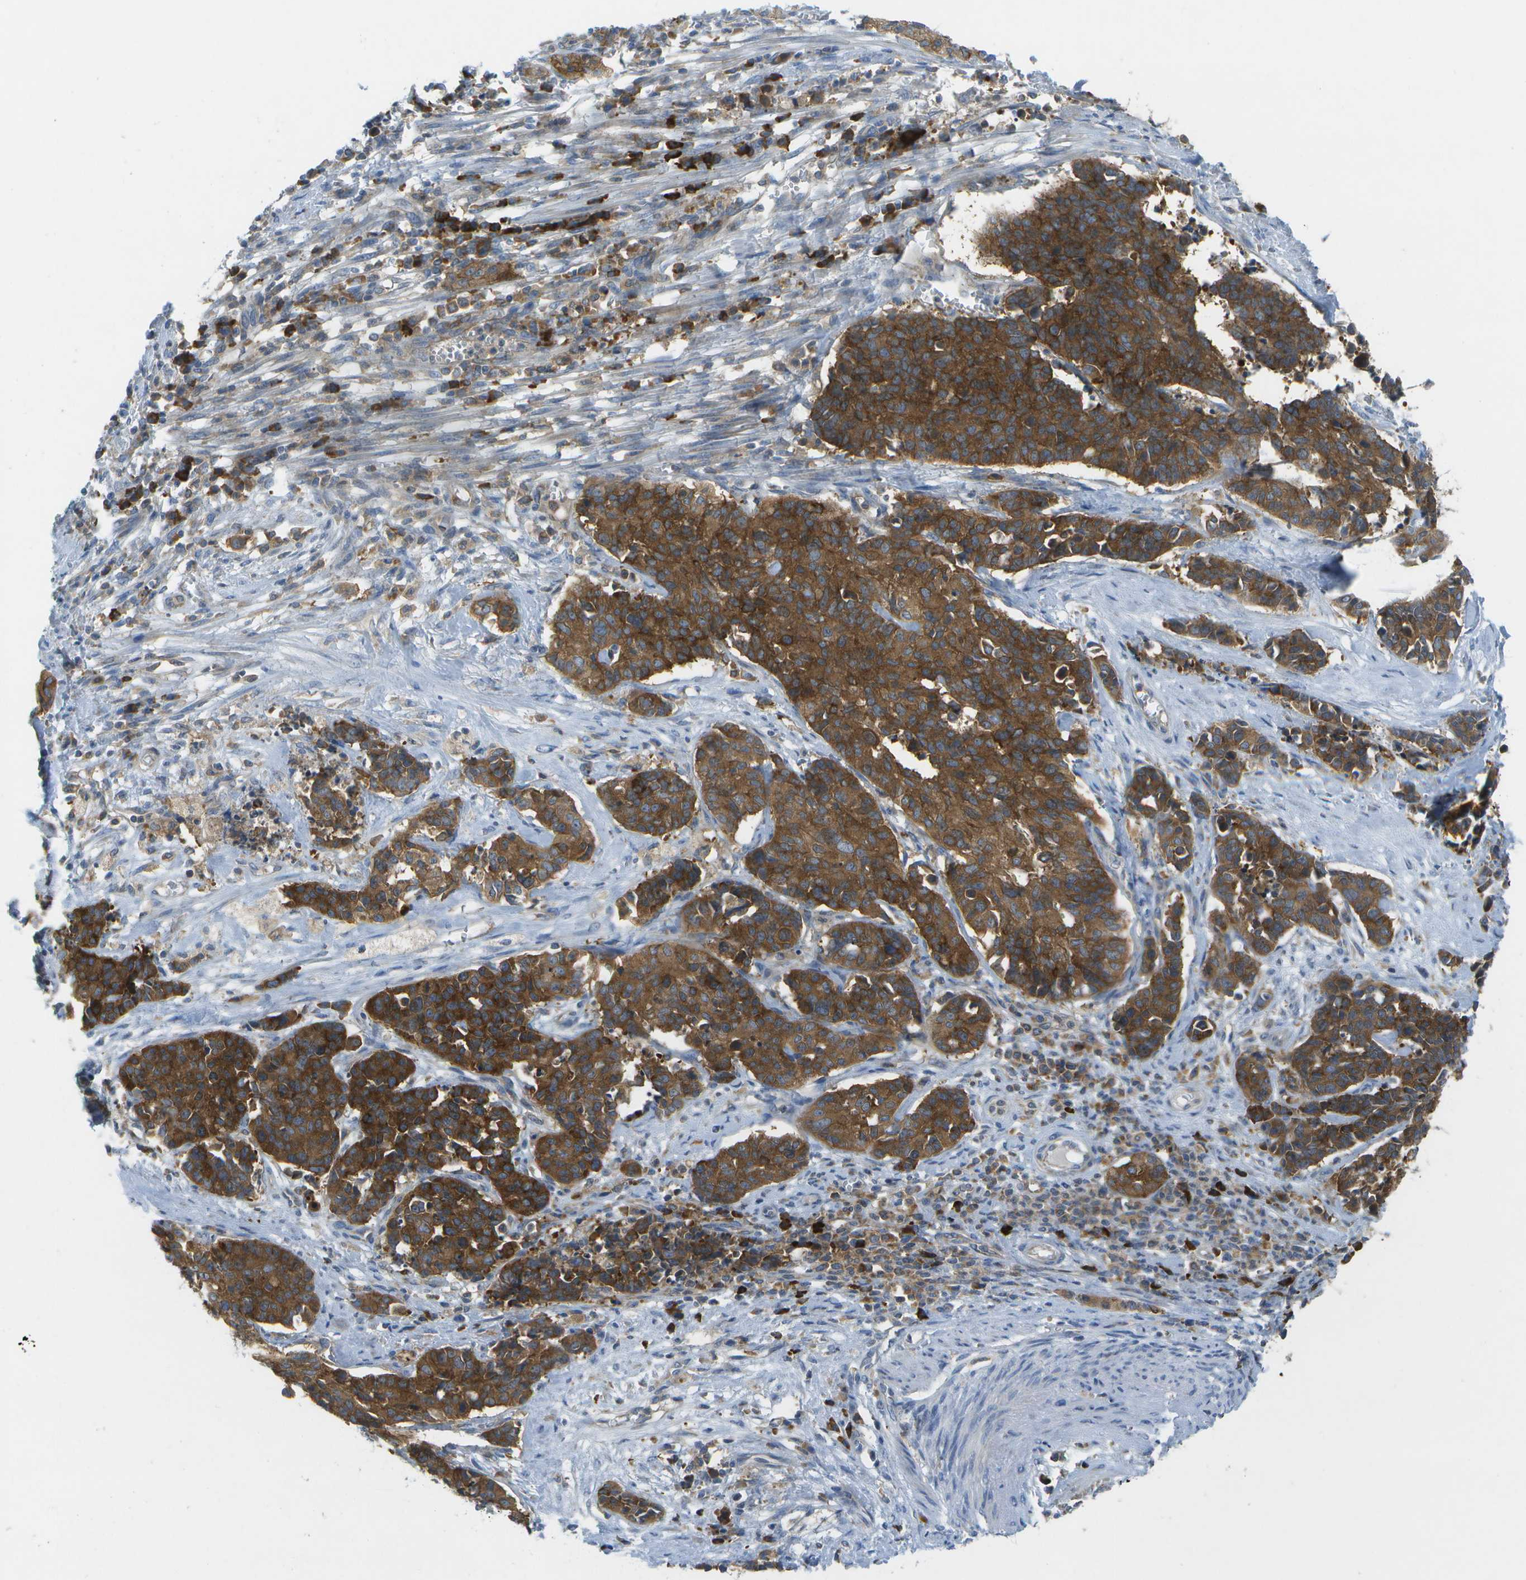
{"staining": {"intensity": "strong", "quantity": ">75%", "location": "cytoplasmic/membranous"}, "tissue": "cervical cancer", "cell_type": "Tumor cells", "image_type": "cancer", "snomed": [{"axis": "morphology", "description": "Squamous cell carcinoma, NOS"}, {"axis": "topography", "description": "Cervix"}], "caption": "A high-resolution image shows IHC staining of cervical cancer (squamous cell carcinoma), which shows strong cytoplasmic/membranous expression in about >75% of tumor cells.", "gene": "WNK2", "patient": {"sex": "female", "age": 35}}